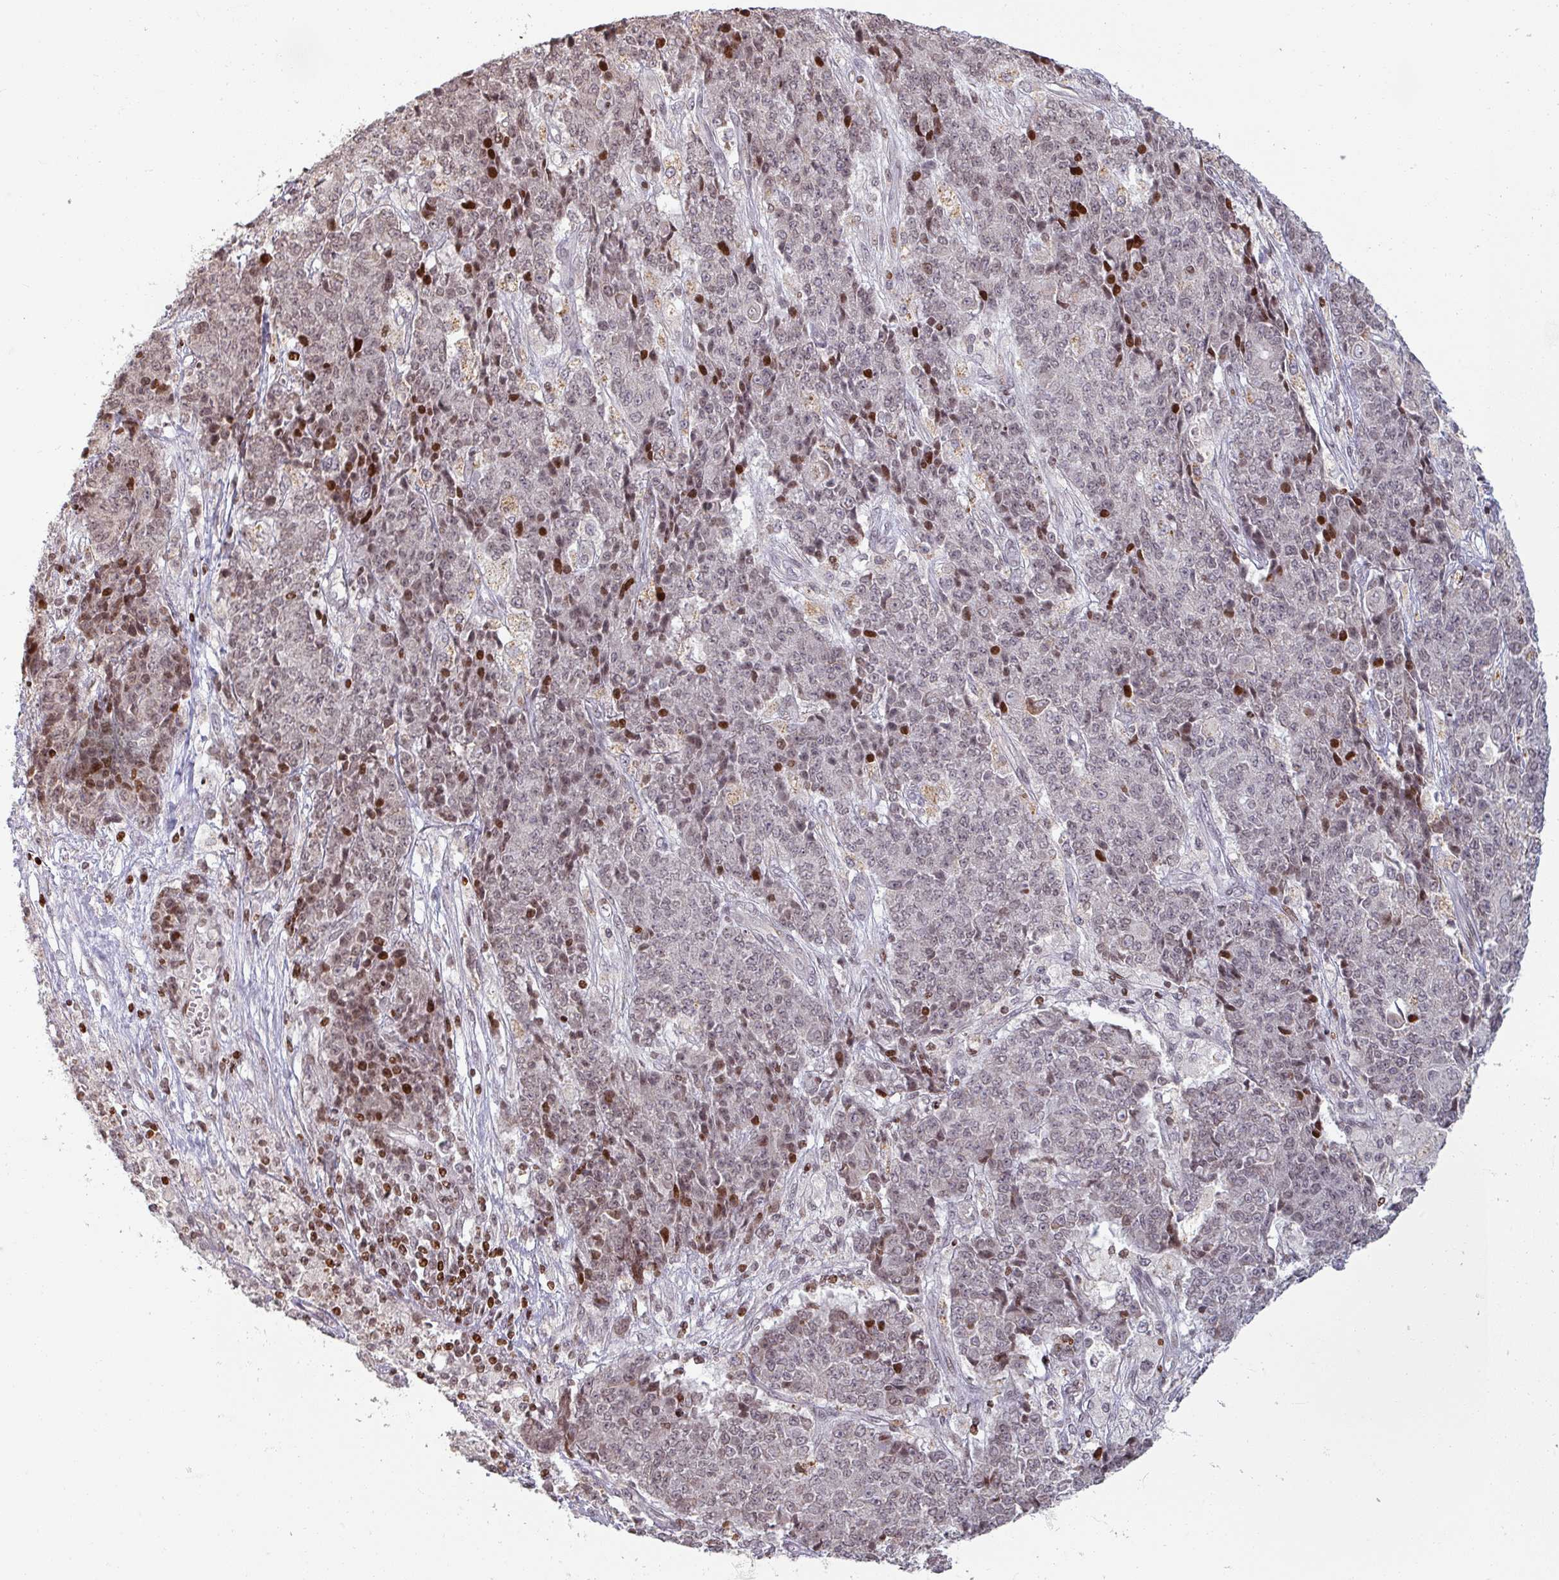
{"staining": {"intensity": "moderate", "quantity": "25%-75%", "location": "nuclear"}, "tissue": "ovarian cancer", "cell_type": "Tumor cells", "image_type": "cancer", "snomed": [{"axis": "morphology", "description": "Carcinoma, endometroid"}, {"axis": "topography", "description": "Ovary"}], "caption": "Ovarian endometroid carcinoma stained with DAB (3,3'-diaminobenzidine) IHC demonstrates medium levels of moderate nuclear expression in approximately 25%-75% of tumor cells.", "gene": "NCOR1", "patient": {"sex": "female", "age": 42}}